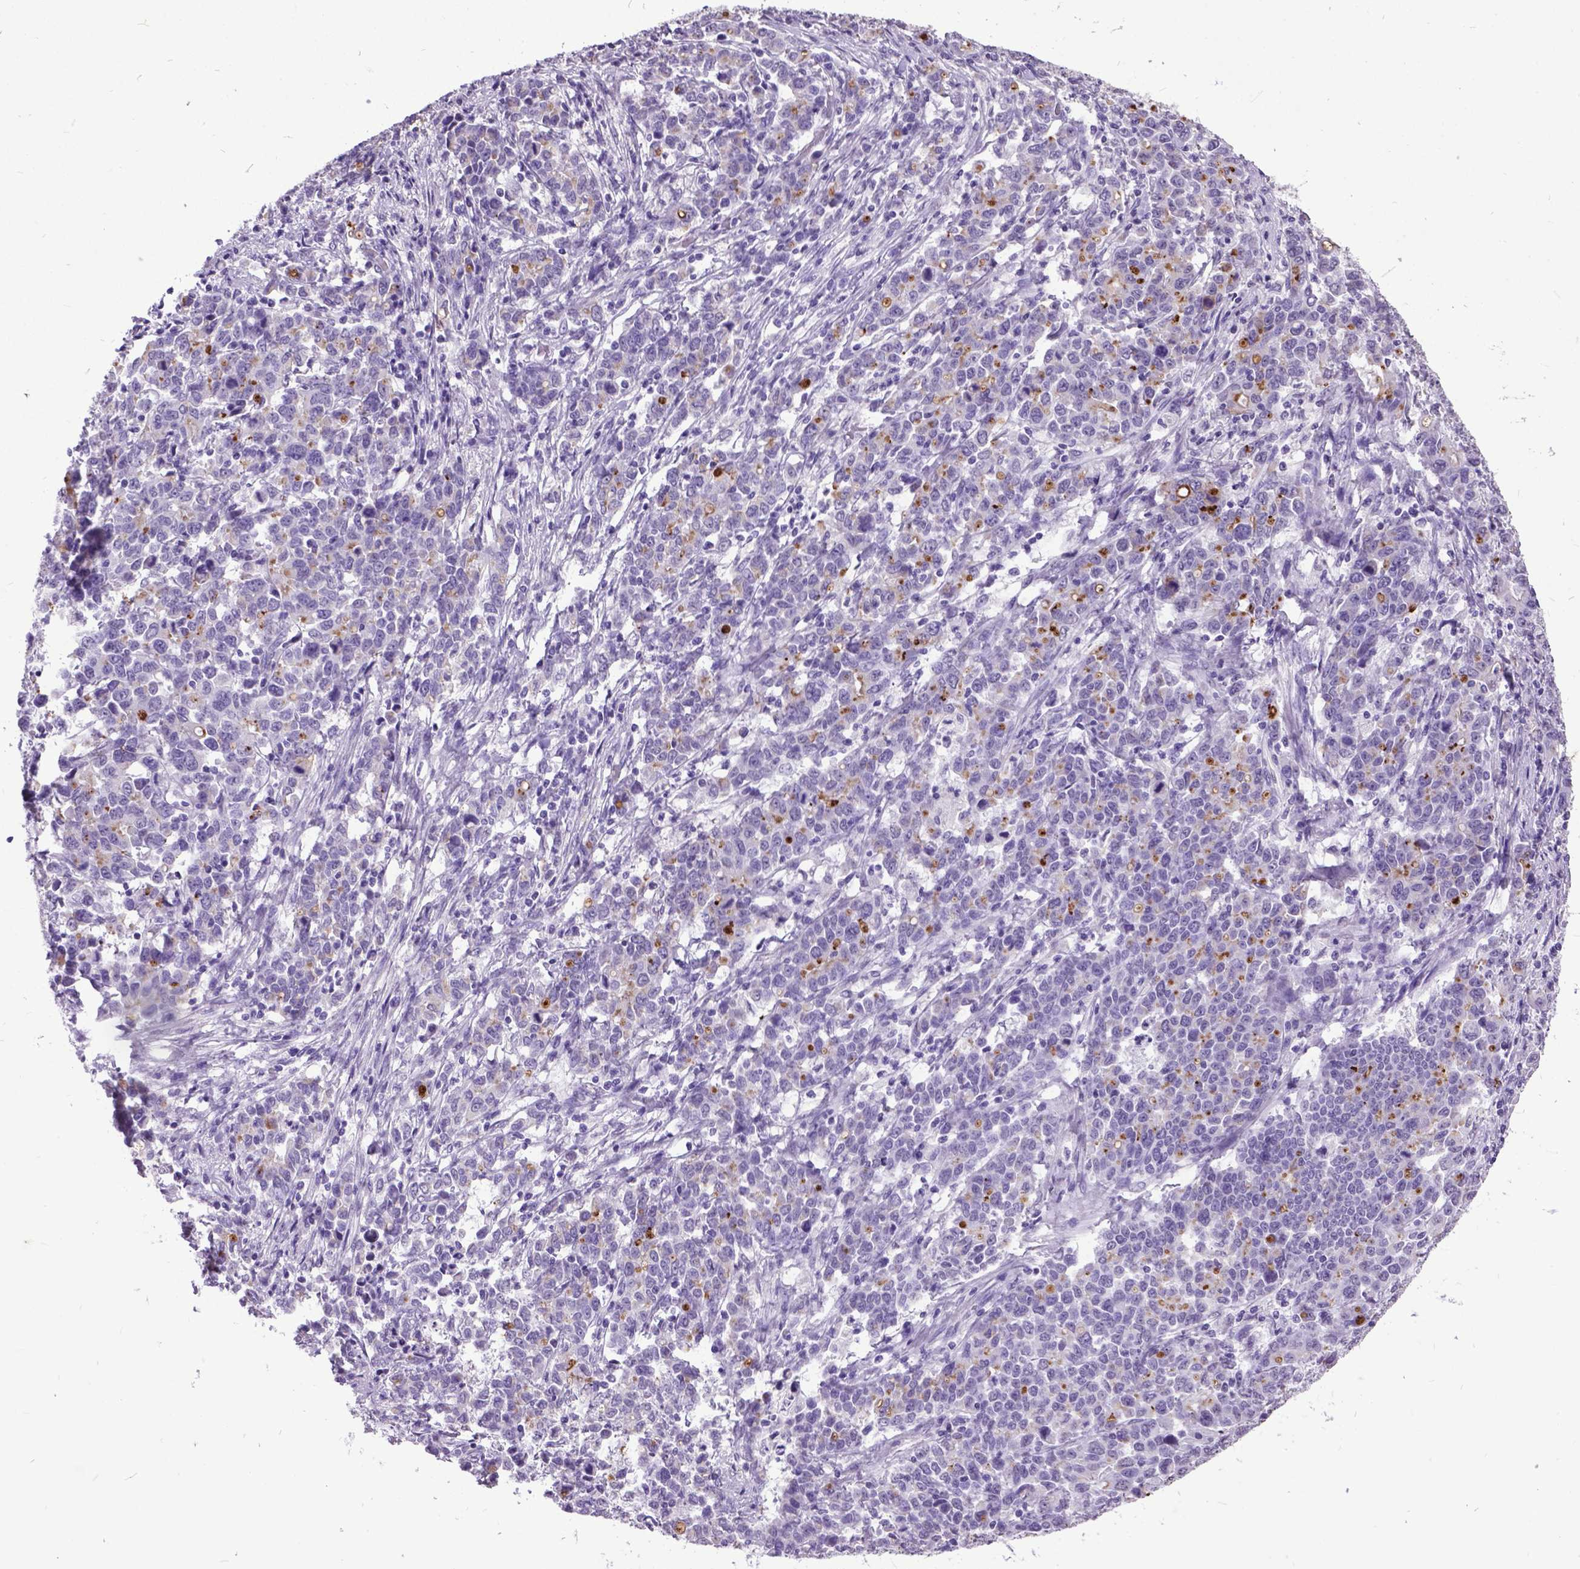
{"staining": {"intensity": "negative", "quantity": "none", "location": "none"}, "tissue": "stomach cancer", "cell_type": "Tumor cells", "image_type": "cancer", "snomed": [{"axis": "morphology", "description": "Adenocarcinoma, NOS"}, {"axis": "topography", "description": "Stomach, upper"}], "caption": "Immunohistochemistry (IHC) micrograph of human stomach cancer stained for a protein (brown), which exhibits no expression in tumor cells. The staining is performed using DAB brown chromogen with nuclei counter-stained in using hematoxylin.", "gene": "MARCHF10", "patient": {"sex": "male", "age": 69}}